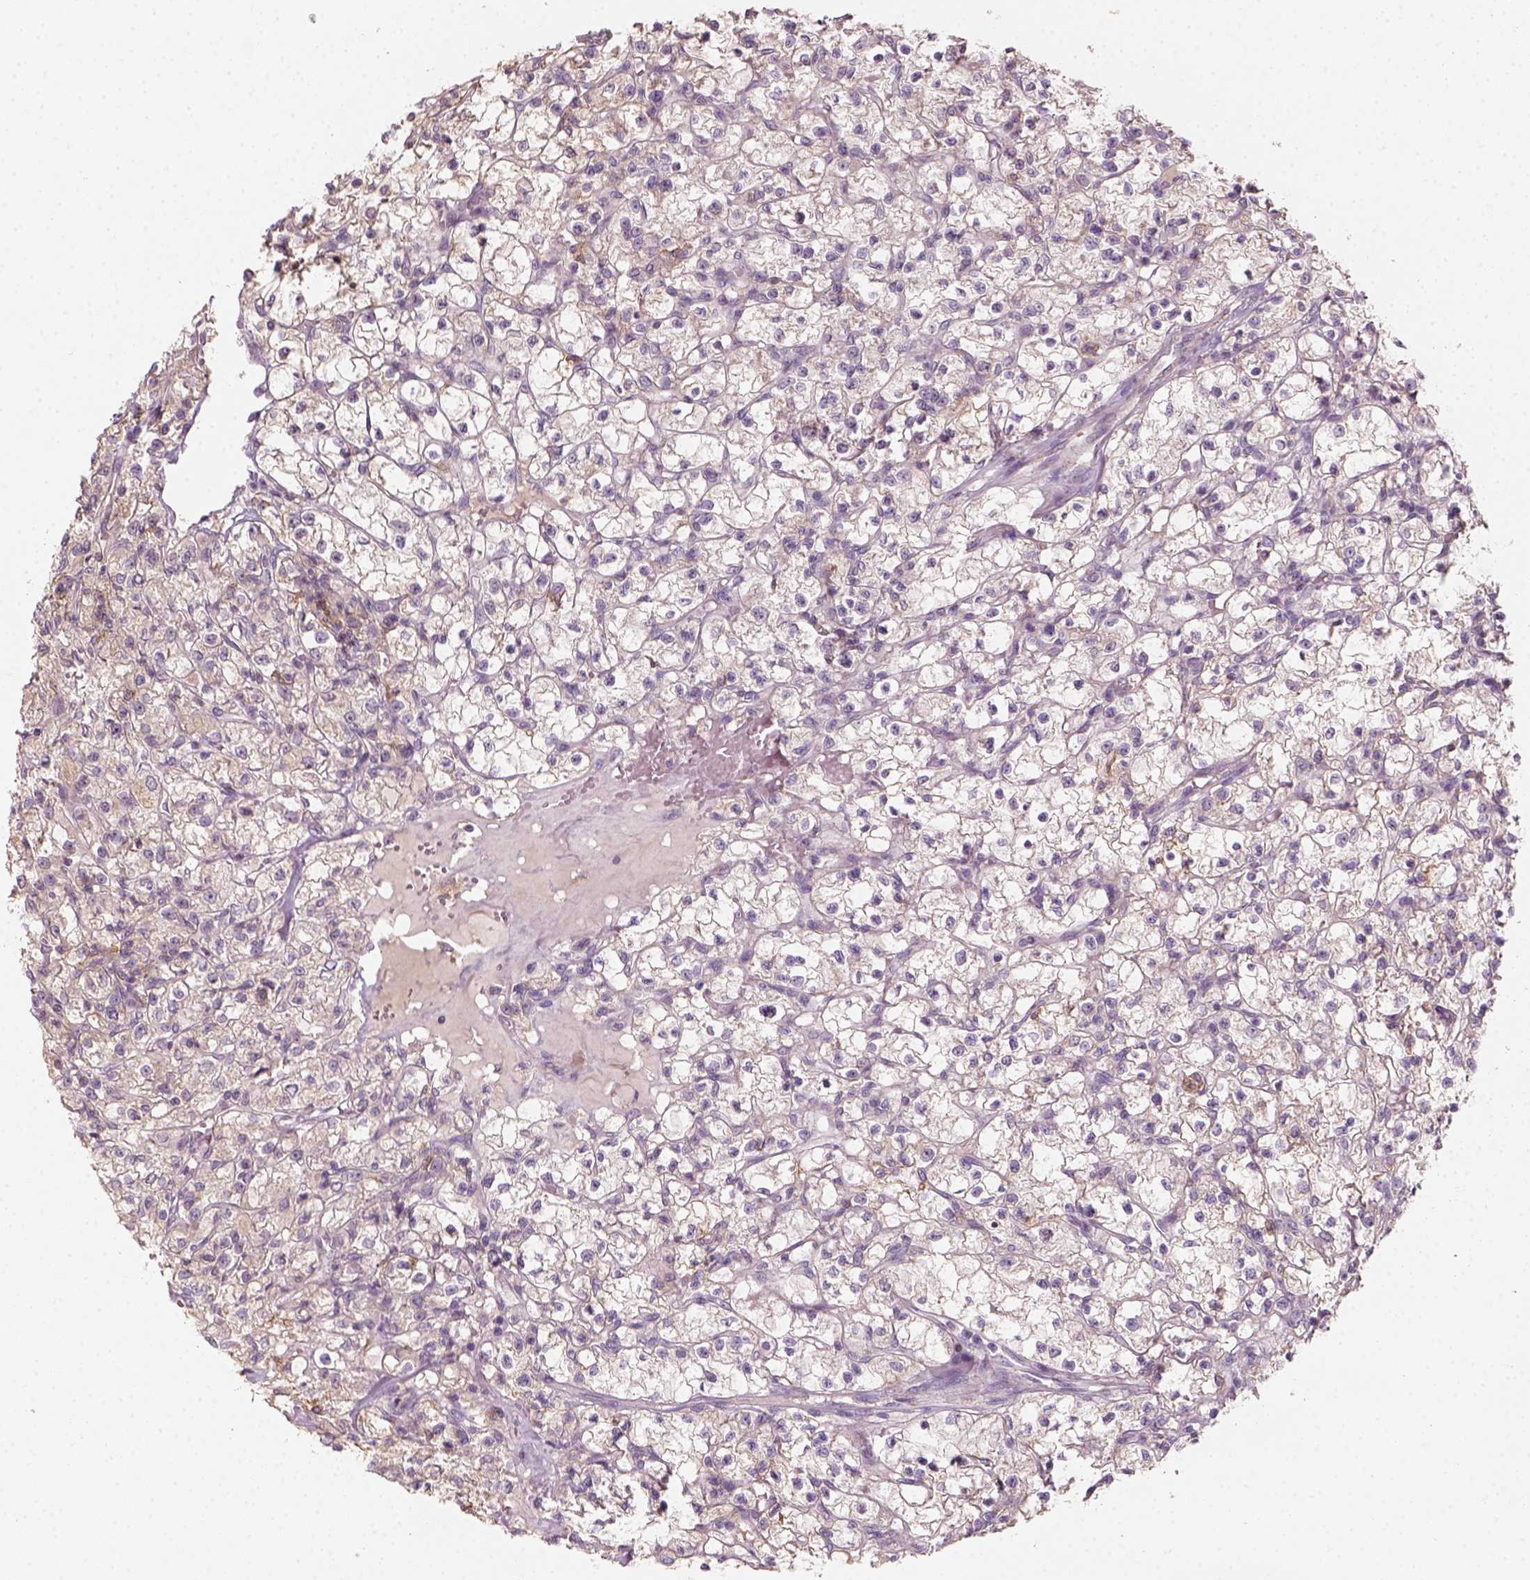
{"staining": {"intensity": "weak", "quantity": "<25%", "location": "cytoplasmic/membranous"}, "tissue": "renal cancer", "cell_type": "Tumor cells", "image_type": "cancer", "snomed": [{"axis": "morphology", "description": "Adenocarcinoma, NOS"}, {"axis": "topography", "description": "Kidney"}], "caption": "Immunohistochemical staining of human renal cancer (adenocarcinoma) exhibits no significant staining in tumor cells.", "gene": "AQP9", "patient": {"sex": "female", "age": 59}}